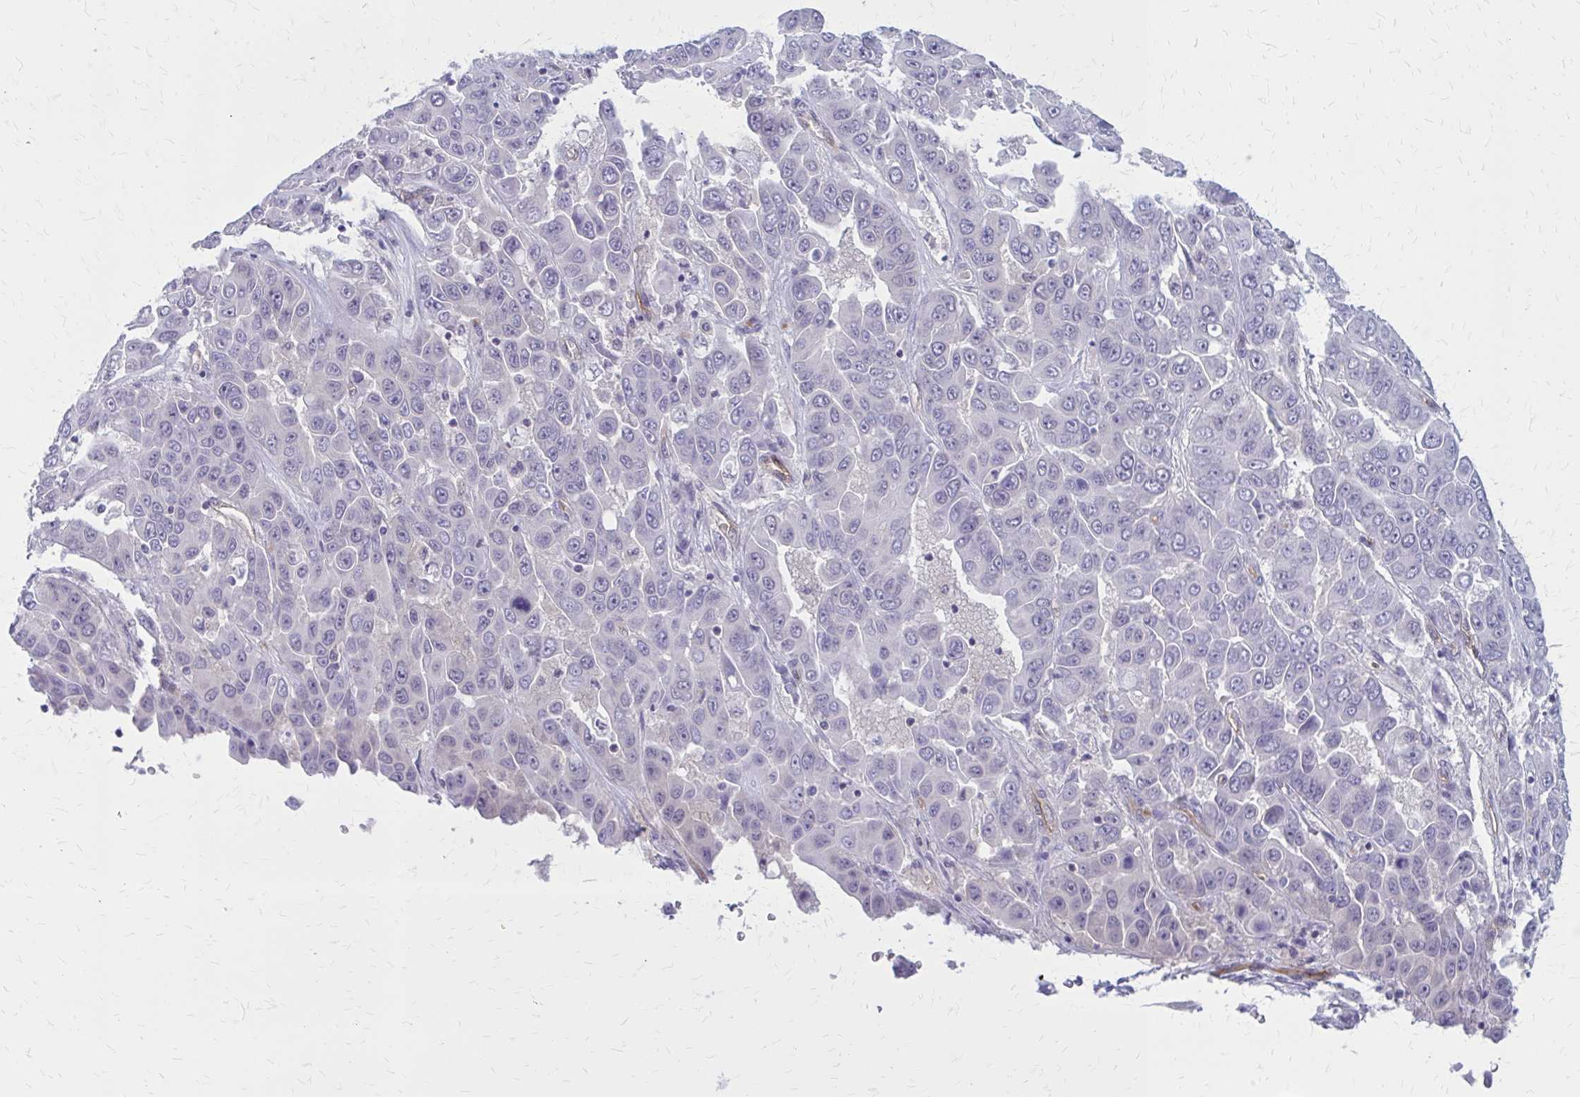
{"staining": {"intensity": "negative", "quantity": "none", "location": "none"}, "tissue": "liver cancer", "cell_type": "Tumor cells", "image_type": "cancer", "snomed": [{"axis": "morphology", "description": "Cholangiocarcinoma"}, {"axis": "topography", "description": "Liver"}], "caption": "Human liver cancer stained for a protein using IHC exhibits no staining in tumor cells.", "gene": "CLIC2", "patient": {"sex": "female", "age": 52}}